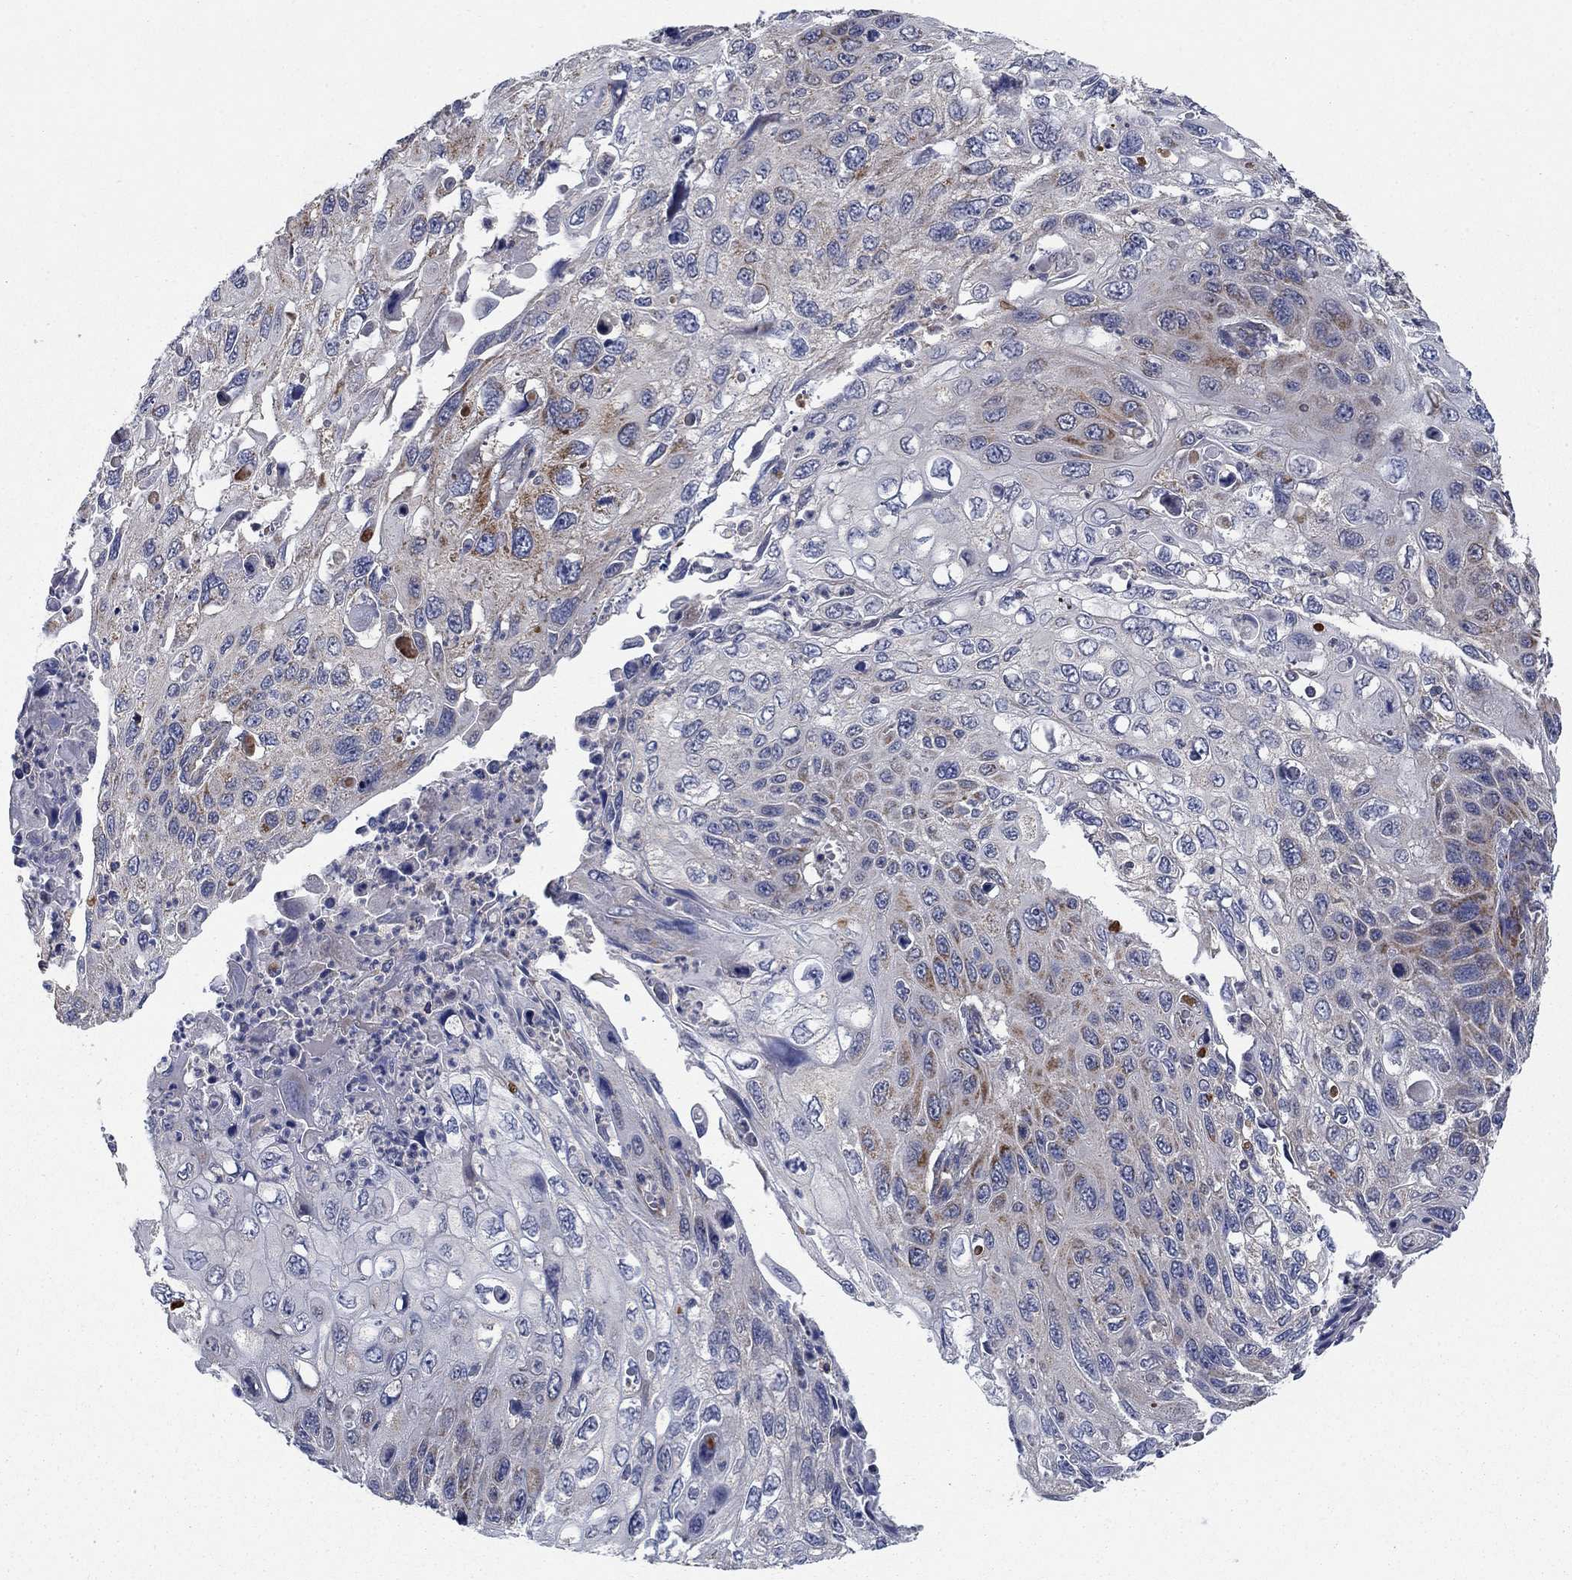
{"staining": {"intensity": "moderate", "quantity": ">75%", "location": "cytoplasmic/membranous"}, "tissue": "cervical cancer", "cell_type": "Tumor cells", "image_type": "cancer", "snomed": [{"axis": "morphology", "description": "Squamous cell carcinoma, NOS"}, {"axis": "topography", "description": "Cervix"}], "caption": "High-magnification brightfield microscopy of cervical cancer (squamous cell carcinoma) stained with DAB (3,3'-diaminobenzidine) (brown) and counterstained with hematoxylin (blue). tumor cells exhibit moderate cytoplasmic/membranous staining is seen in approximately>75% of cells. Using DAB (3,3'-diaminobenzidine) (brown) and hematoxylin (blue) stains, captured at high magnification using brightfield microscopy.", "gene": "NME7", "patient": {"sex": "female", "age": 70}}